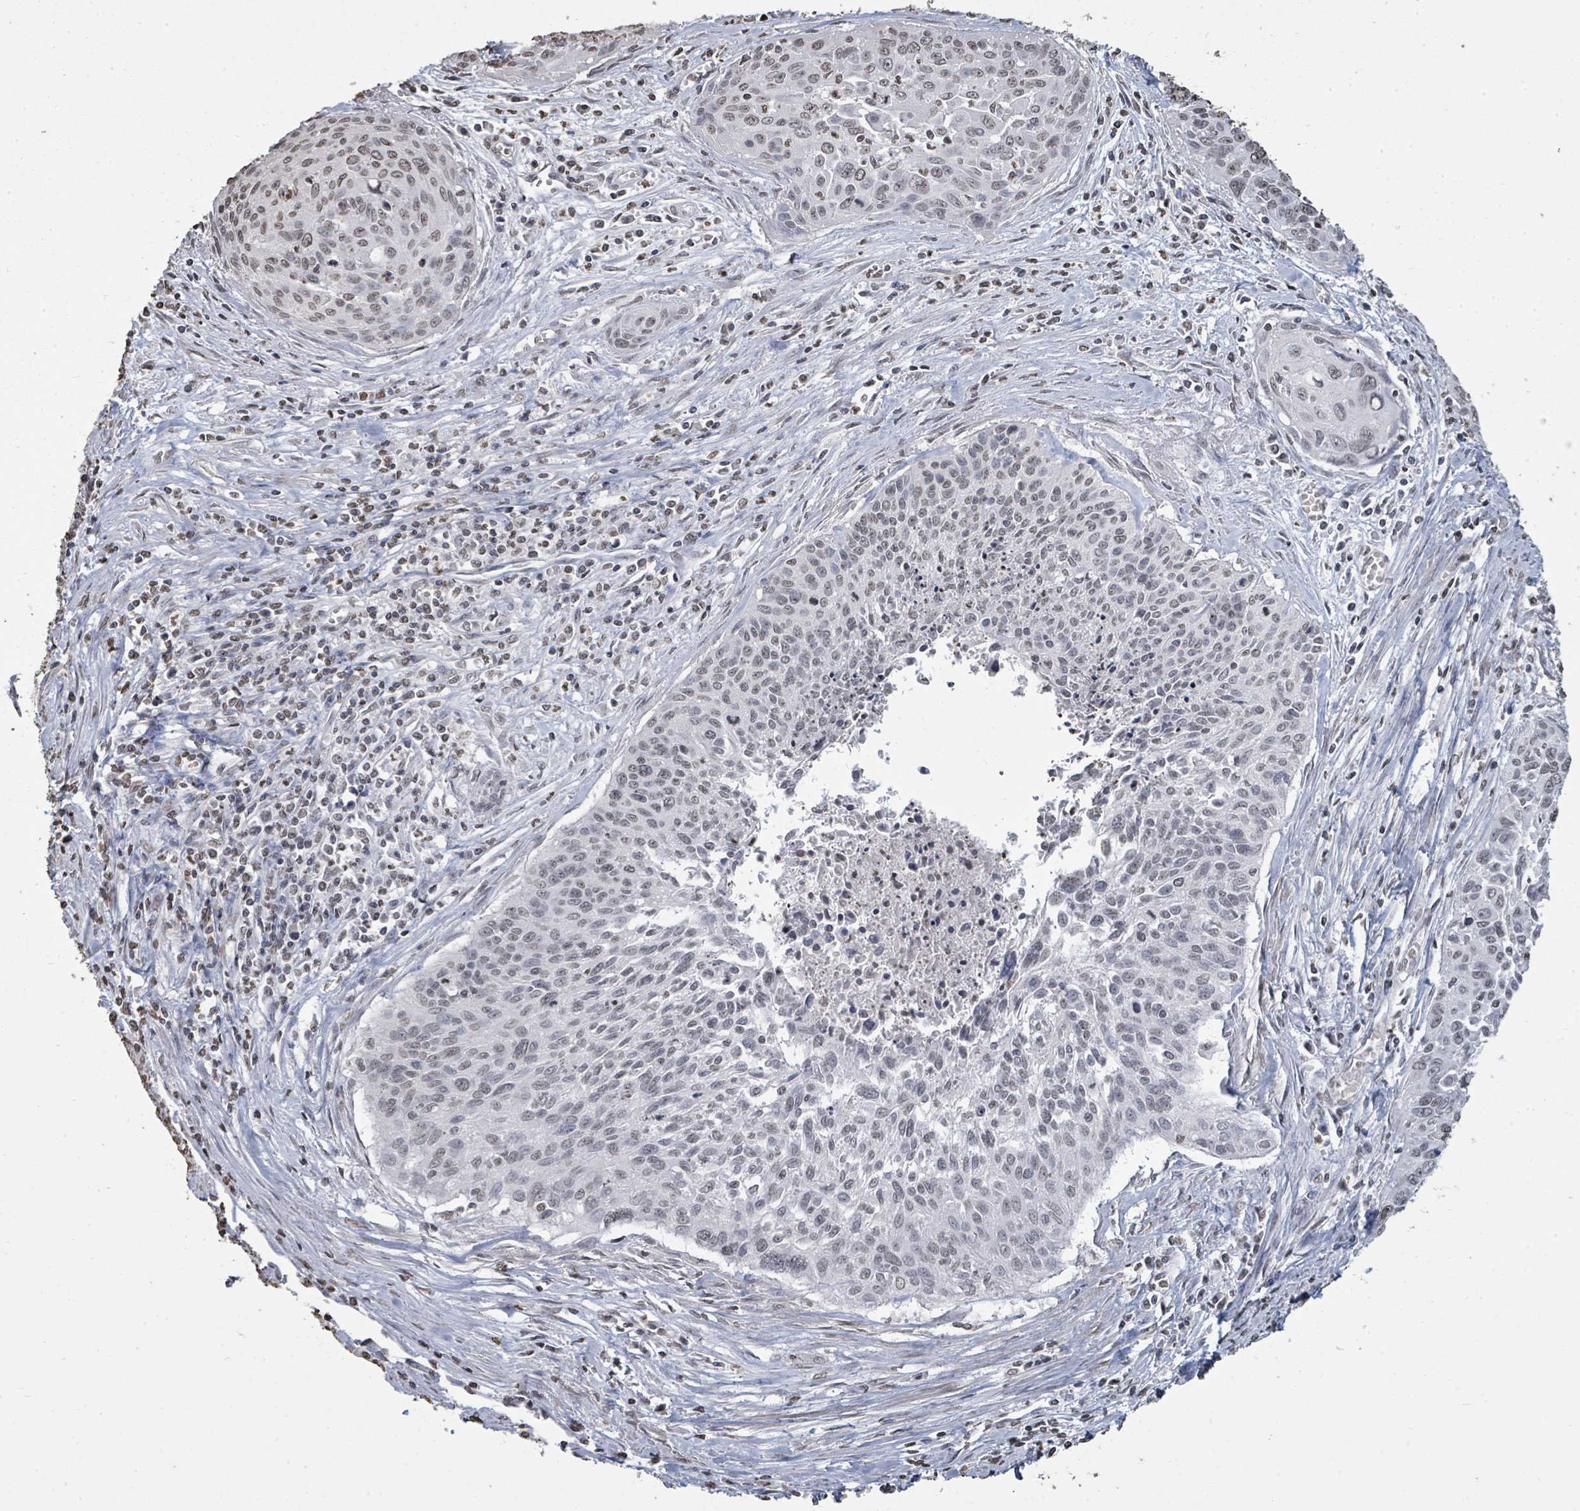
{"staining": {"intensity": "weak", "quantity": "<25%", "location": "nuclear"}, "tissue": "cervical cancer", "cell_type": "Tumor cells", "image_type": "cancer", "snomed": [{"axis": "morphology", "description": "Squamous cell carcinoma, NOS"}, {"axis": "topography", "description": "Cervix"}], "caption": "Immunohistochemistry image of neoplastic tissue: cervical squamous cell carcinoma stained with DAB (3,3'-diaminobenzidine) shows no significant protein staining in tumor cells.", "gene": "MRPS12", "patient": {"sex": "female", "age": 55}}